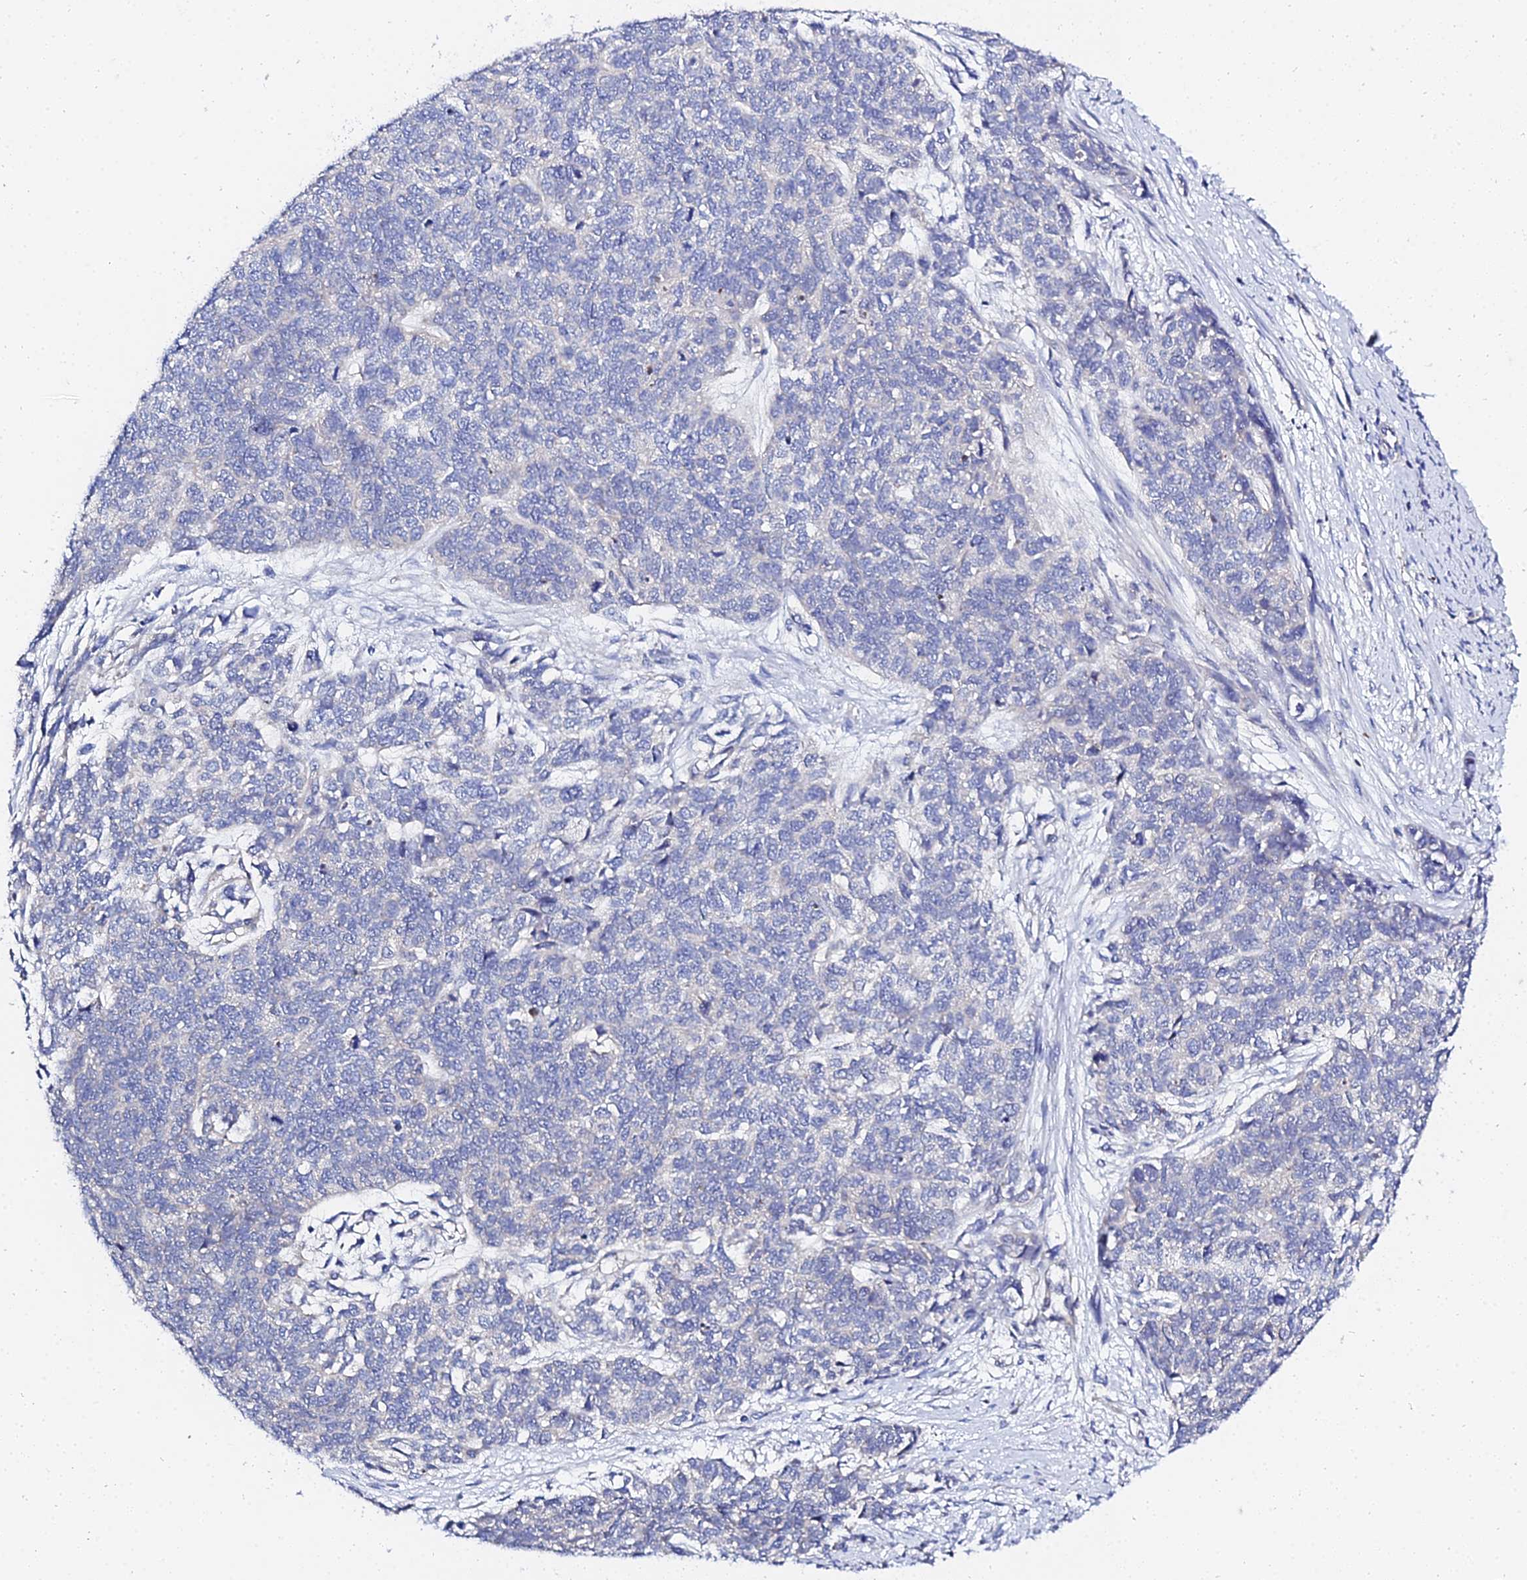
{"staining": {"intensity": "negative", "quantity": "none", "location": "none"}, "tissue": "cervical cancer", "cell_type": "Tumor cells", "image_type": "cancer", "snomed": [{"axis": "morphology", "description": "Squamous cell carcinoma, NOS"}, {"axis": "topography", "description": "Cervix"}], "caption": "Immunohistochemistry of human cervical cancer demonstrates no expression in tumor cells.", "gene": "APOBEC3H", "patient": {"sex": "female", "age": 63}}